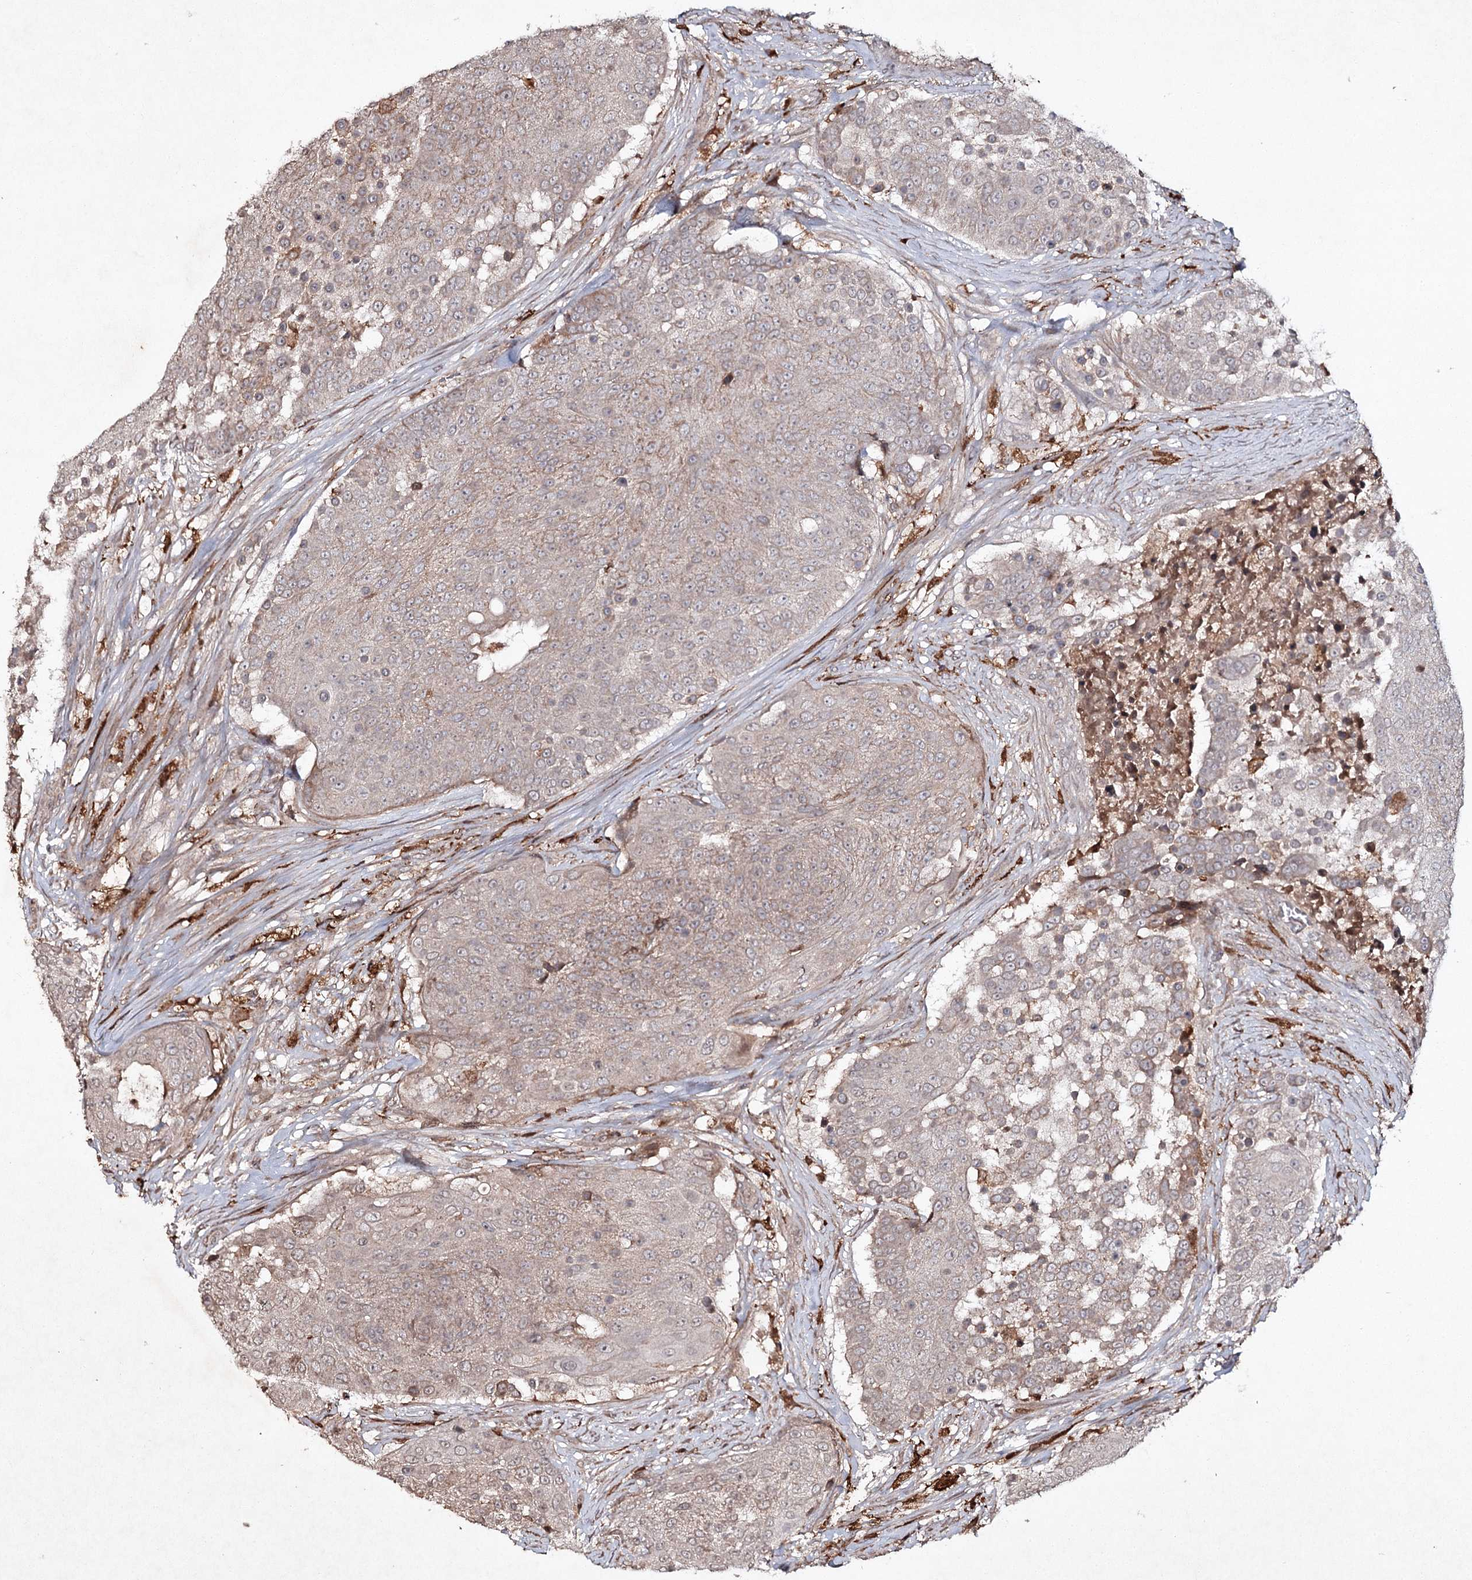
{"staining": {"intensity": "negative", "quantity": "none", "location": "none"}, "tissue": "urothelial cancer", "cell_type": "Tumor cells", "image_type": "cancer", "snomed": [{"axis": "morphology", "description": "Urothelial carcinoma, High grade"}, {"axis": "topography", "description": "Urinary bladder"}], "caption": "Tumor cells are negative for brown protein staining in urothelial cancer.", "gene": "CYP2B6", "patient": {"sex": "female", "age": 63}}